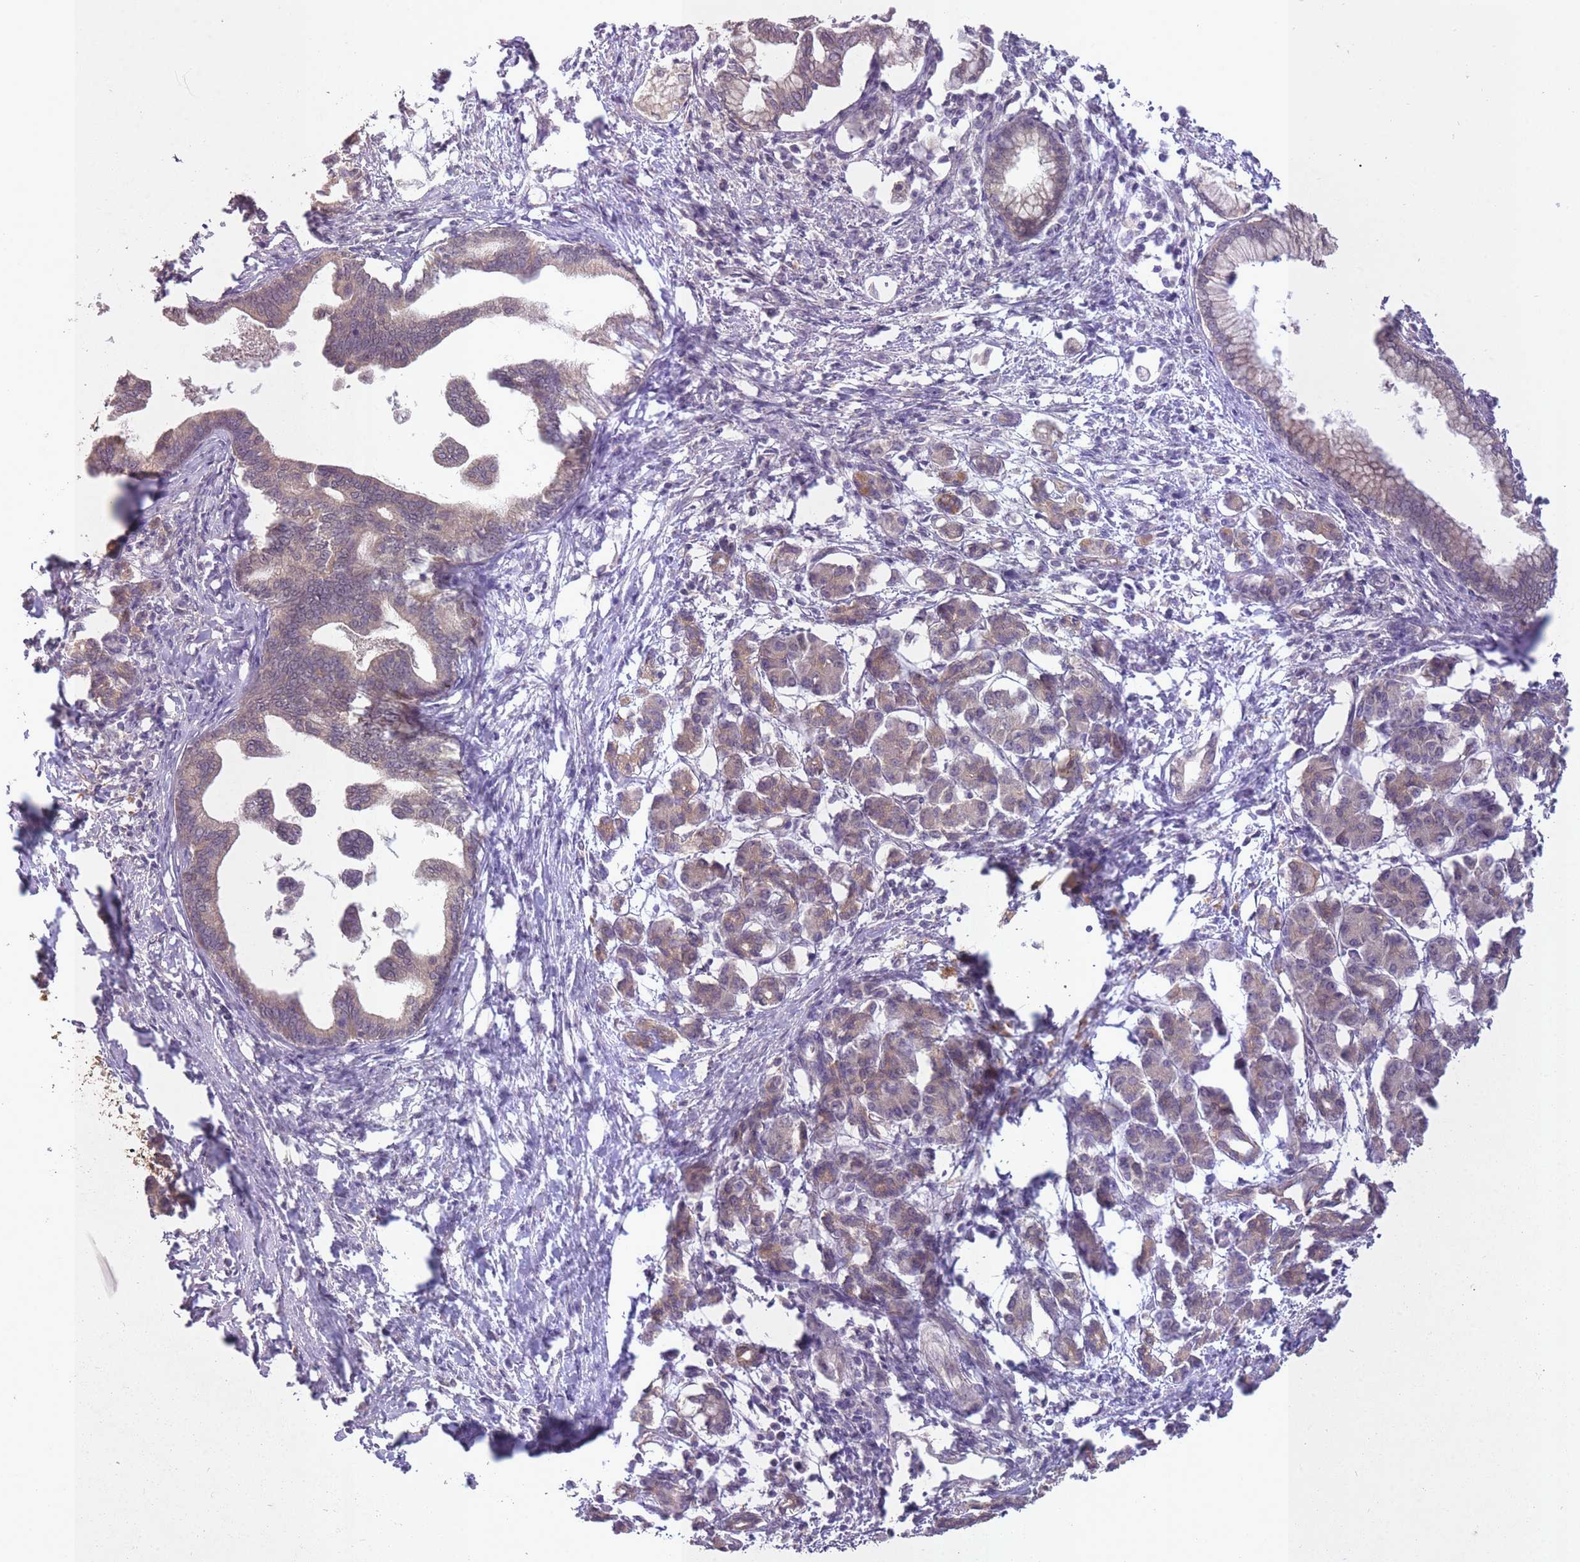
{"staining": {"intensity": "weak", "quantity": "25%-75%", "location": "cytoplasmic/membranous"}, "tissue": "pancreatic cancer", "cell_type": "Tumor cells", "image_type": "cancer", "snomed": [{"axis": "morphology", "description": "Adenocarcinoma, NOS"}, {"axis": "topography", "description": "Pancreas"}], "caption": "Adenocarcinoma (pancreatic) was stained to show a protein in brown. There is low levels of weak cytoplasmic/membranous positivity in approximately 25%-75% of tumor cells.", "gene": "LRATD2", "patient": {"sex": "female", "age": 55}}